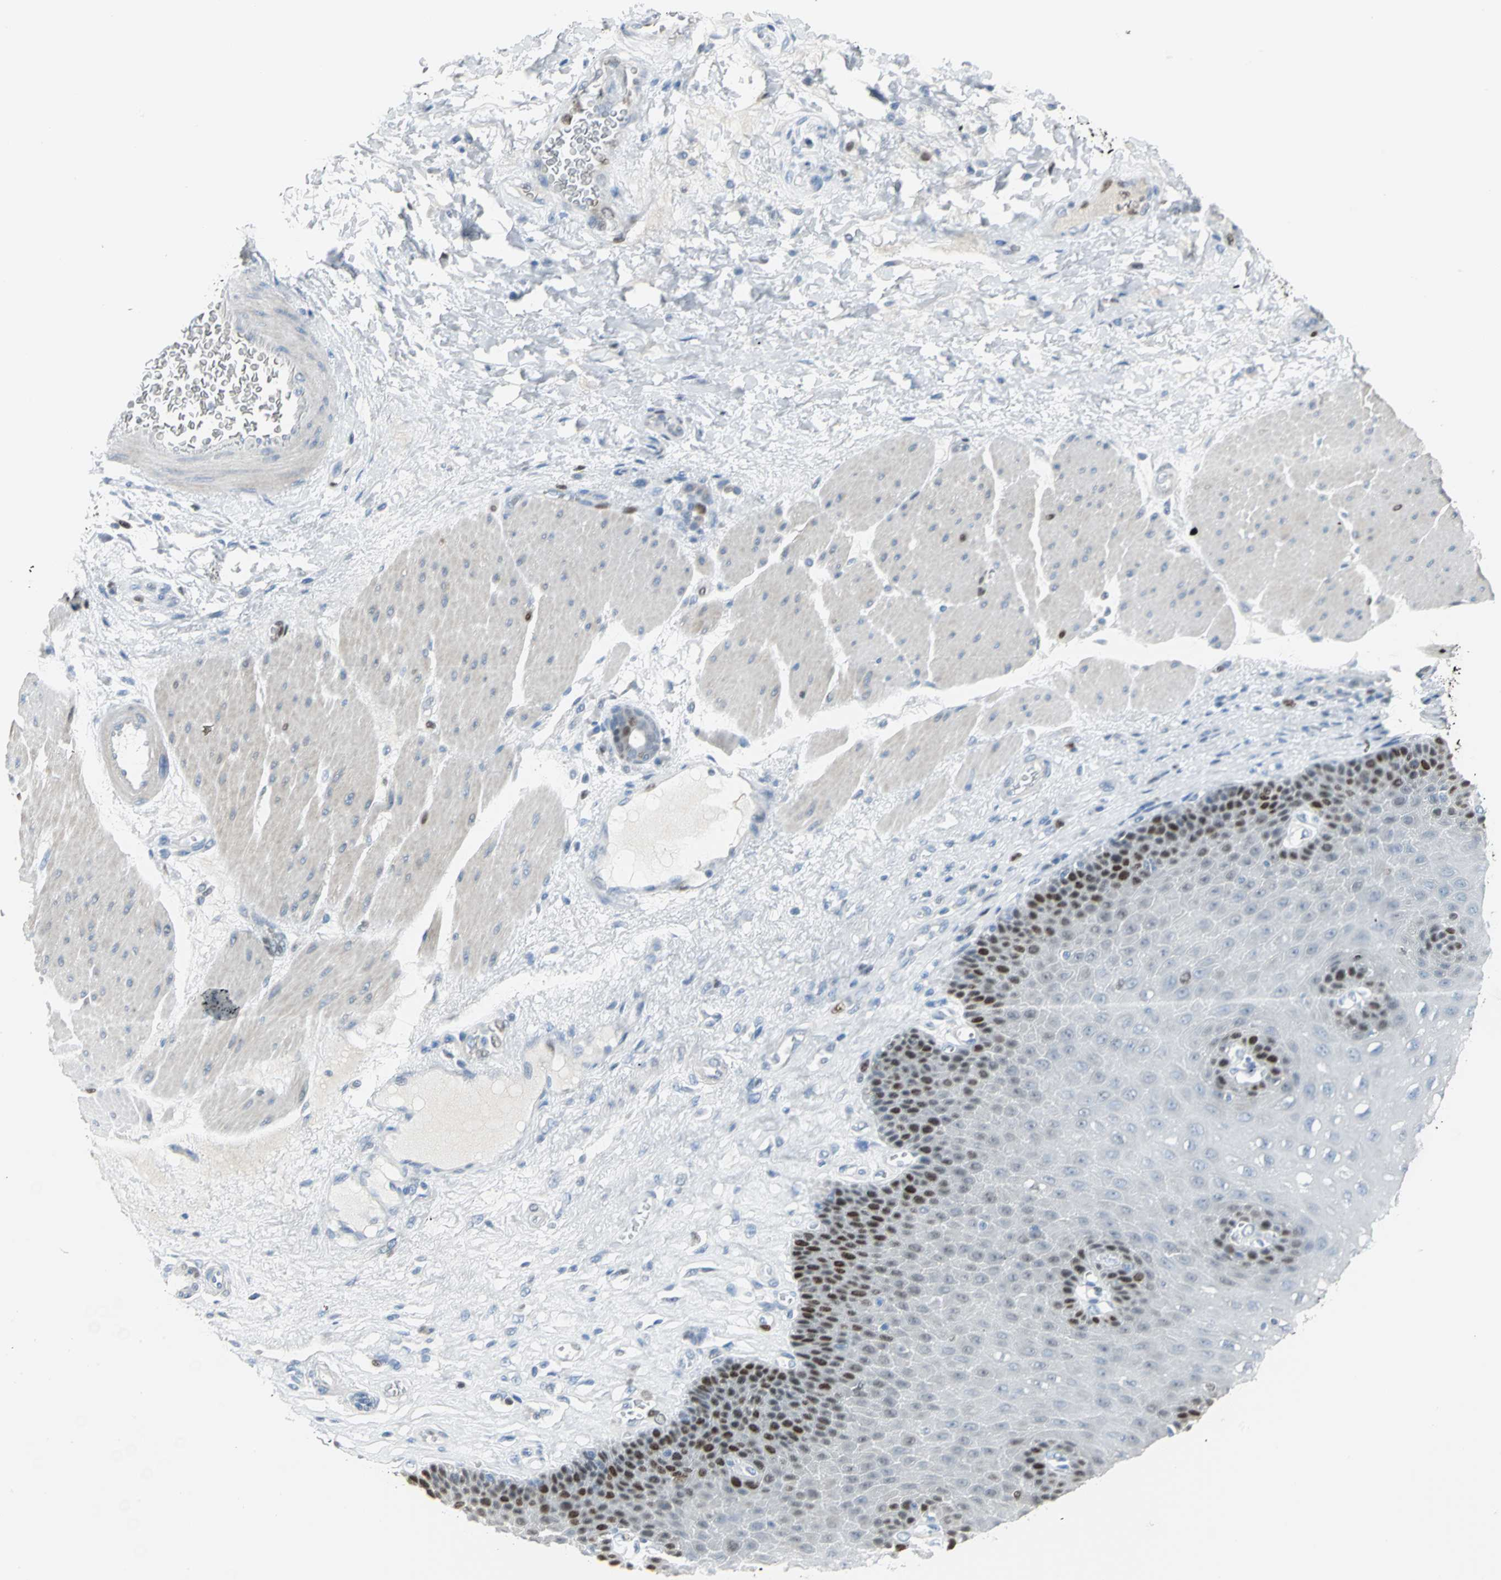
{"staining": {"intensity": "strong", "quantity": "<25%", "location": "nuclear"}, "tissue": "esophagus", "cell_type": "Squamous epithelial cells", "image_type": "normal", "snomed": [{"axis": "morphology", "description": "Normal tissue, NOS"}, {"axis": "topography", "description": "Esophagus"}], "caption": "Approximately <25% of squamous epithelial cells in normal human esophagus reveal strong nuclear protein positivity as visualized by brown immunohistochemical staining.", "gene": "MCM3", "patient": {"sex": "female", "age": 72}}